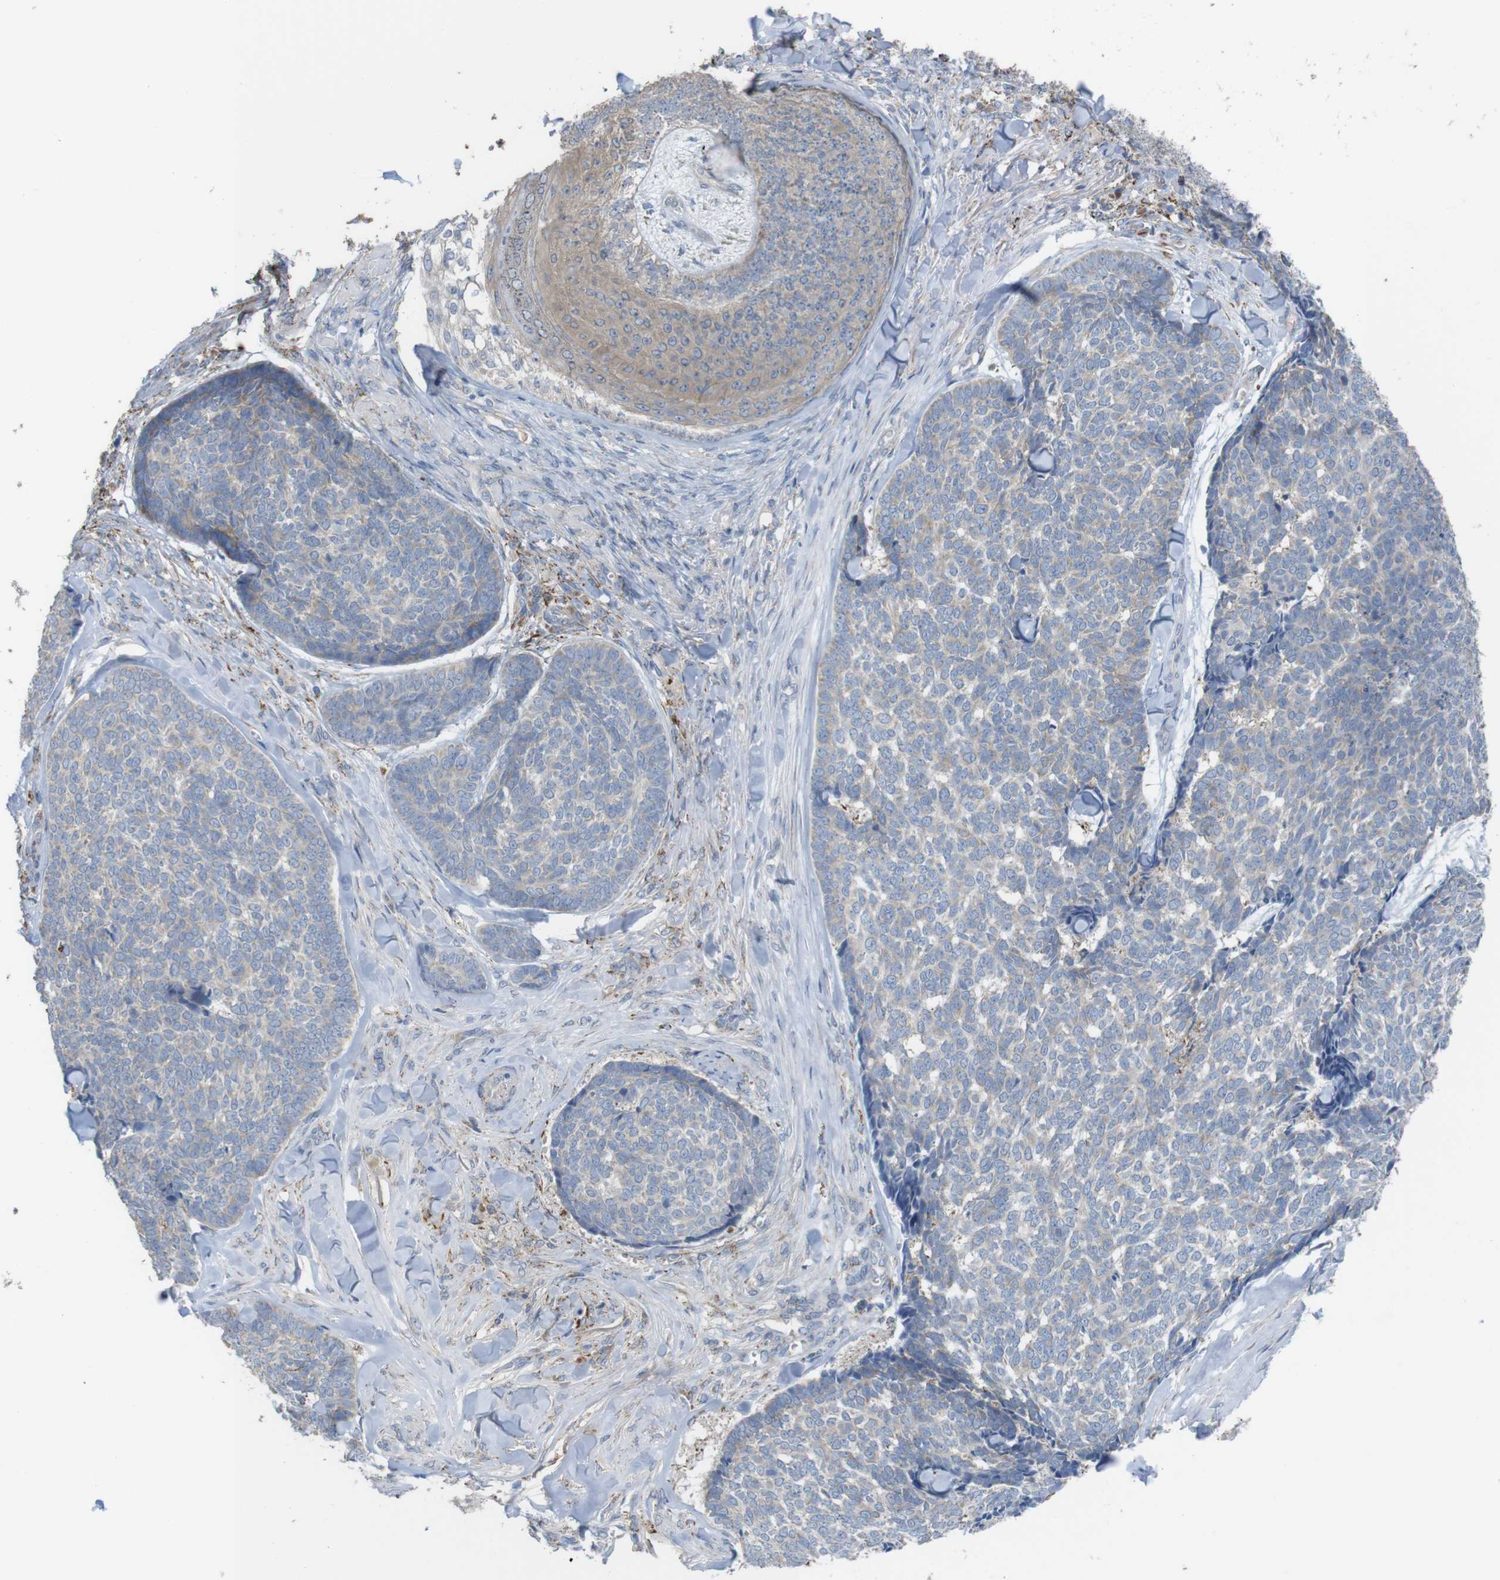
{"staining": {"intensity": "weak", "quantity": ">75%", "location": "cytoplasmic/membranous"}, "tissue": "skin cancer", "cell_type": "Tumor cells", "image_type": "cancer", "snomed": [{"axis": "morphology", "description": "Basal cell carcinoma"}, {"axis": "topography", "description": "Skin"}], "caption": "Human skin basal cell carcinoma stained with a brown dye shows weak cytoplasmic/membranous positive expression in about >75% of tumor cells.", "gene": "PTPRR", "patient": {"sex": "male", "age": 84}}